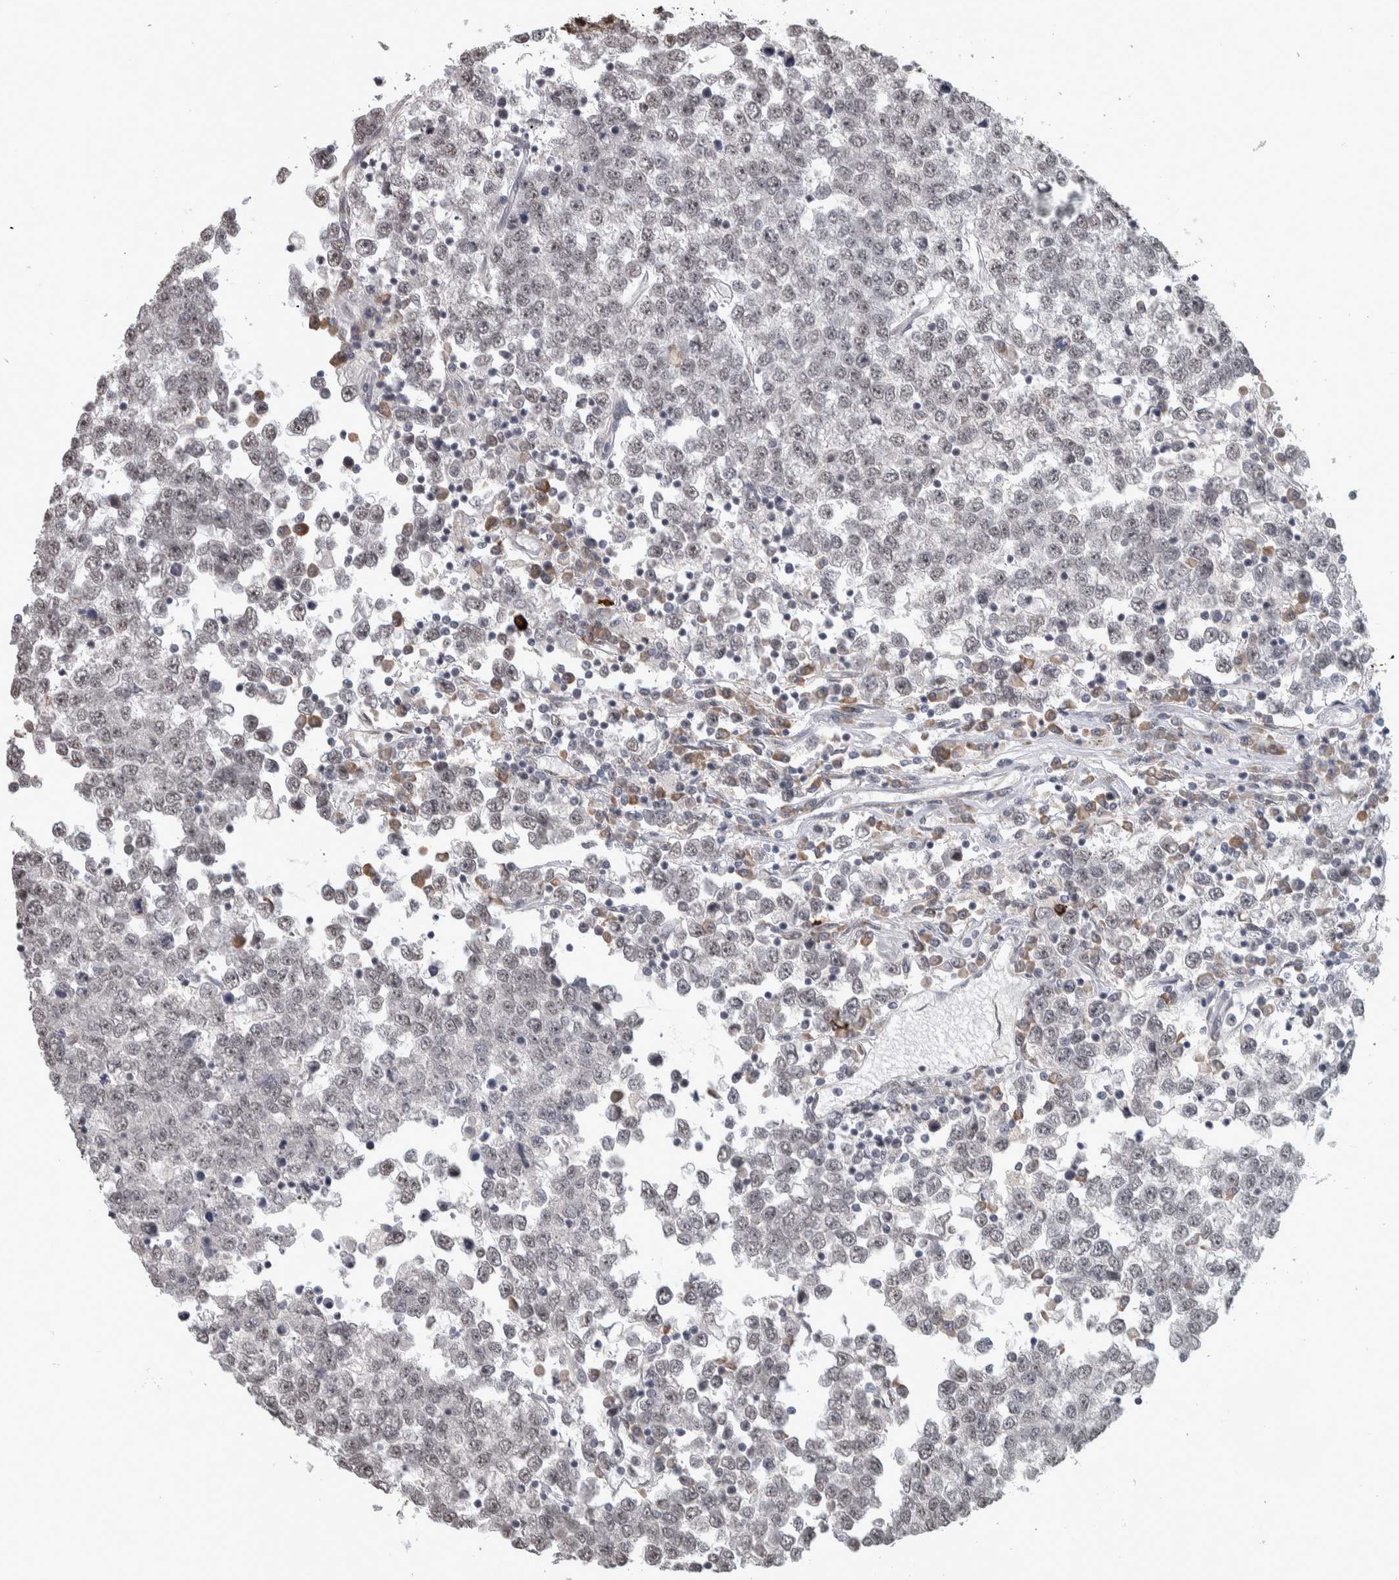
{"staining": {"intensity": "negative", "quantity": "none", "location": "none"}, "tissue": "testis cancer", "cell_type": "Tumor cells", "image_type": "cancer", "snomed": [{"axis": "morphology", "description": "Seminoma, NOS"}, {"axis": "topography", "description": "Testis"}], "caption": "This is a micrograph of IHC staining of testis cancer, which shows no expression in tumor cells.", "gene": "DDX42", "patient": {"sex": "male", "age": 65}}